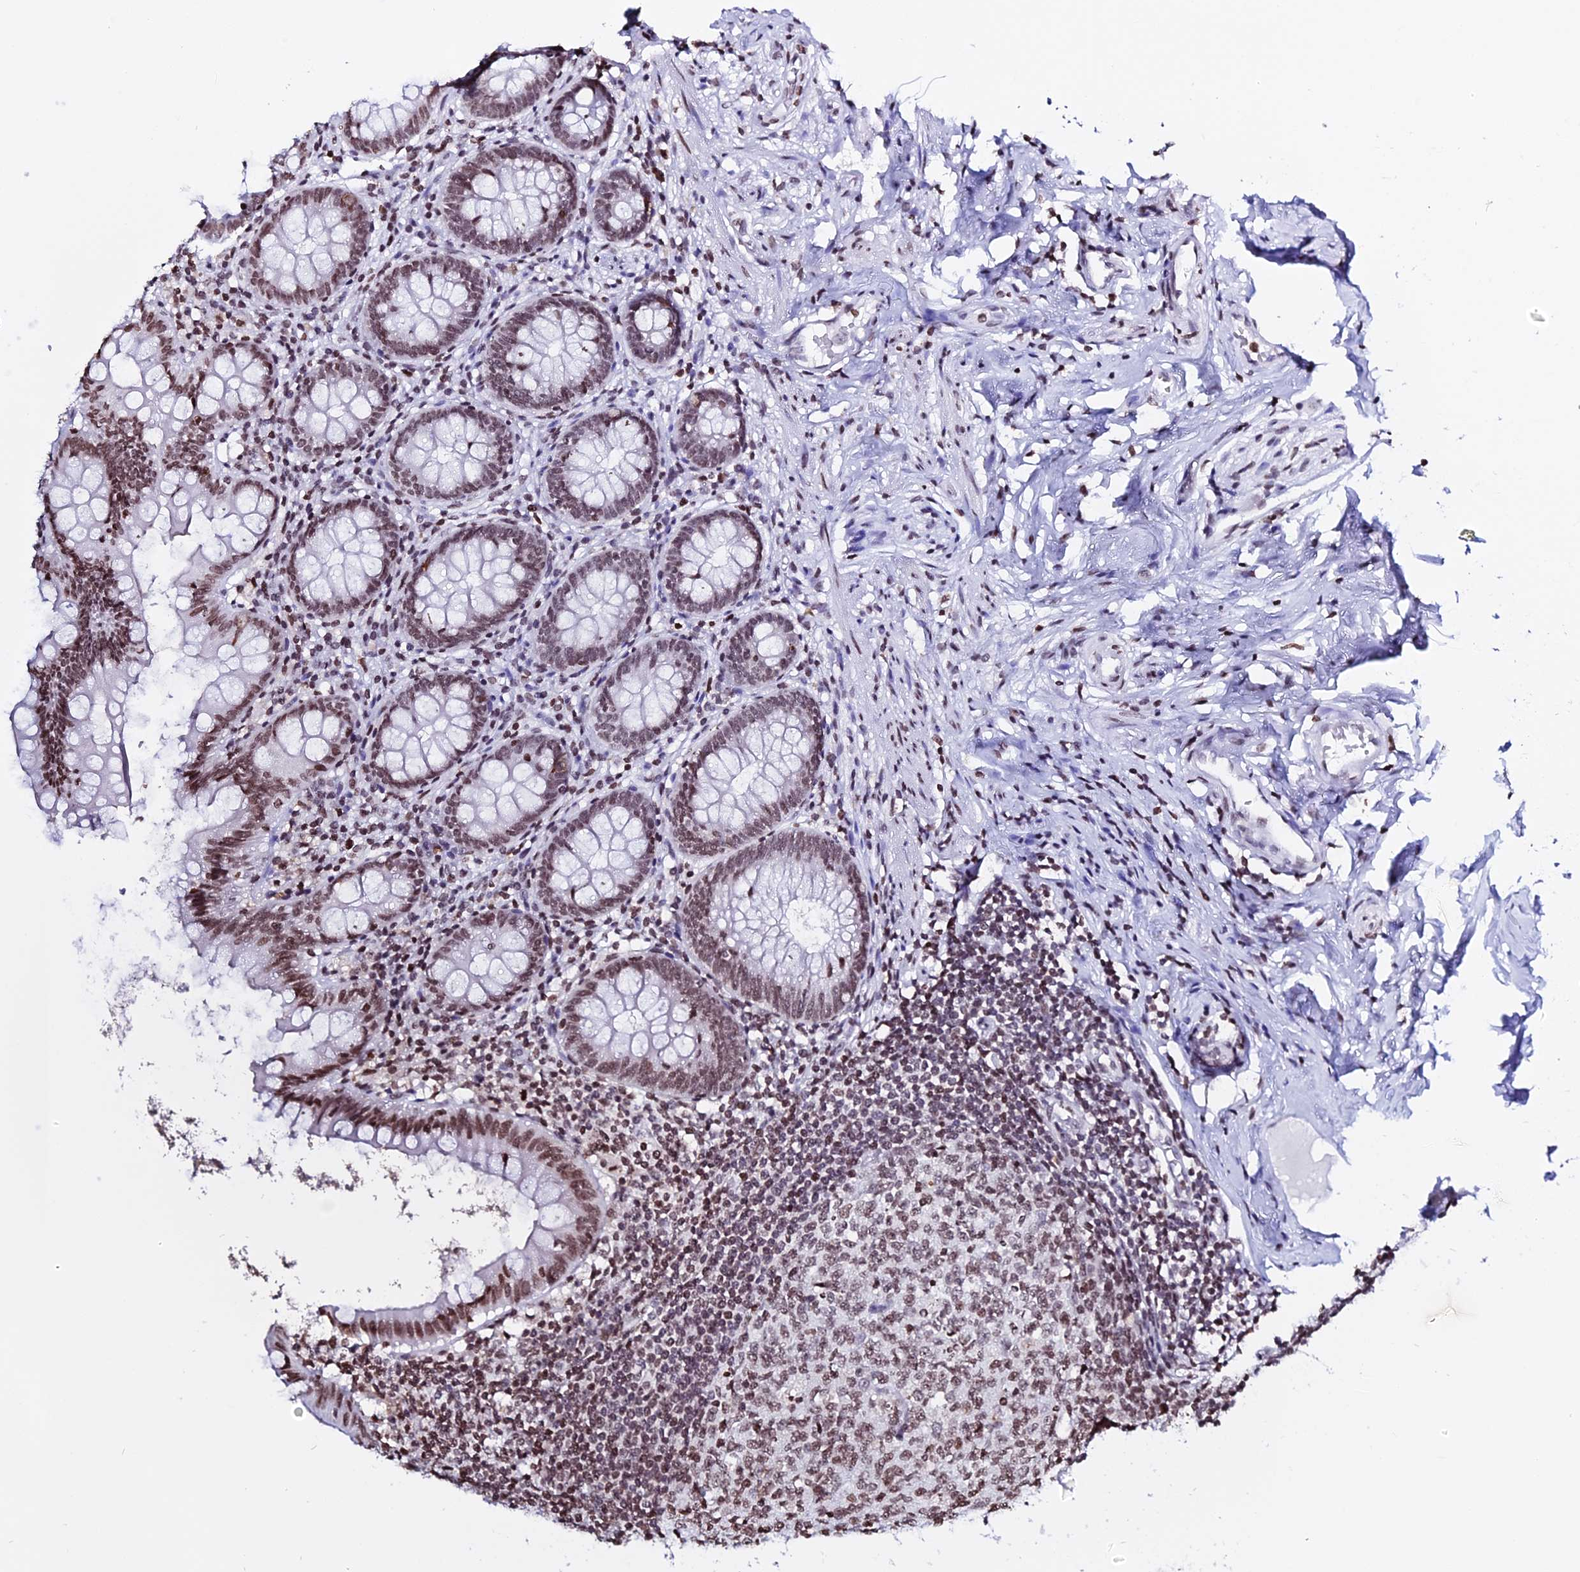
{"staining": {"intensity": "moderate", "quantity": ">75%", "location": "nuclear"}, "tissue": "appendix", "cell_type": "Glandular cells", "image_type": "normal", "snomed": [{"axis": "morphology", "description": "Normal tissue, NOS"}, {"axis": "topography", "description": "Appendix"}], "caption": "A micrograph showing moderate nuclear positivity in approximately >75% of glandular cells in normal appendix, as visualized by brown immunohistochemical staining.", "gene": "ENSG00000282988", "patient": {"sex": "female", "age": 51}}